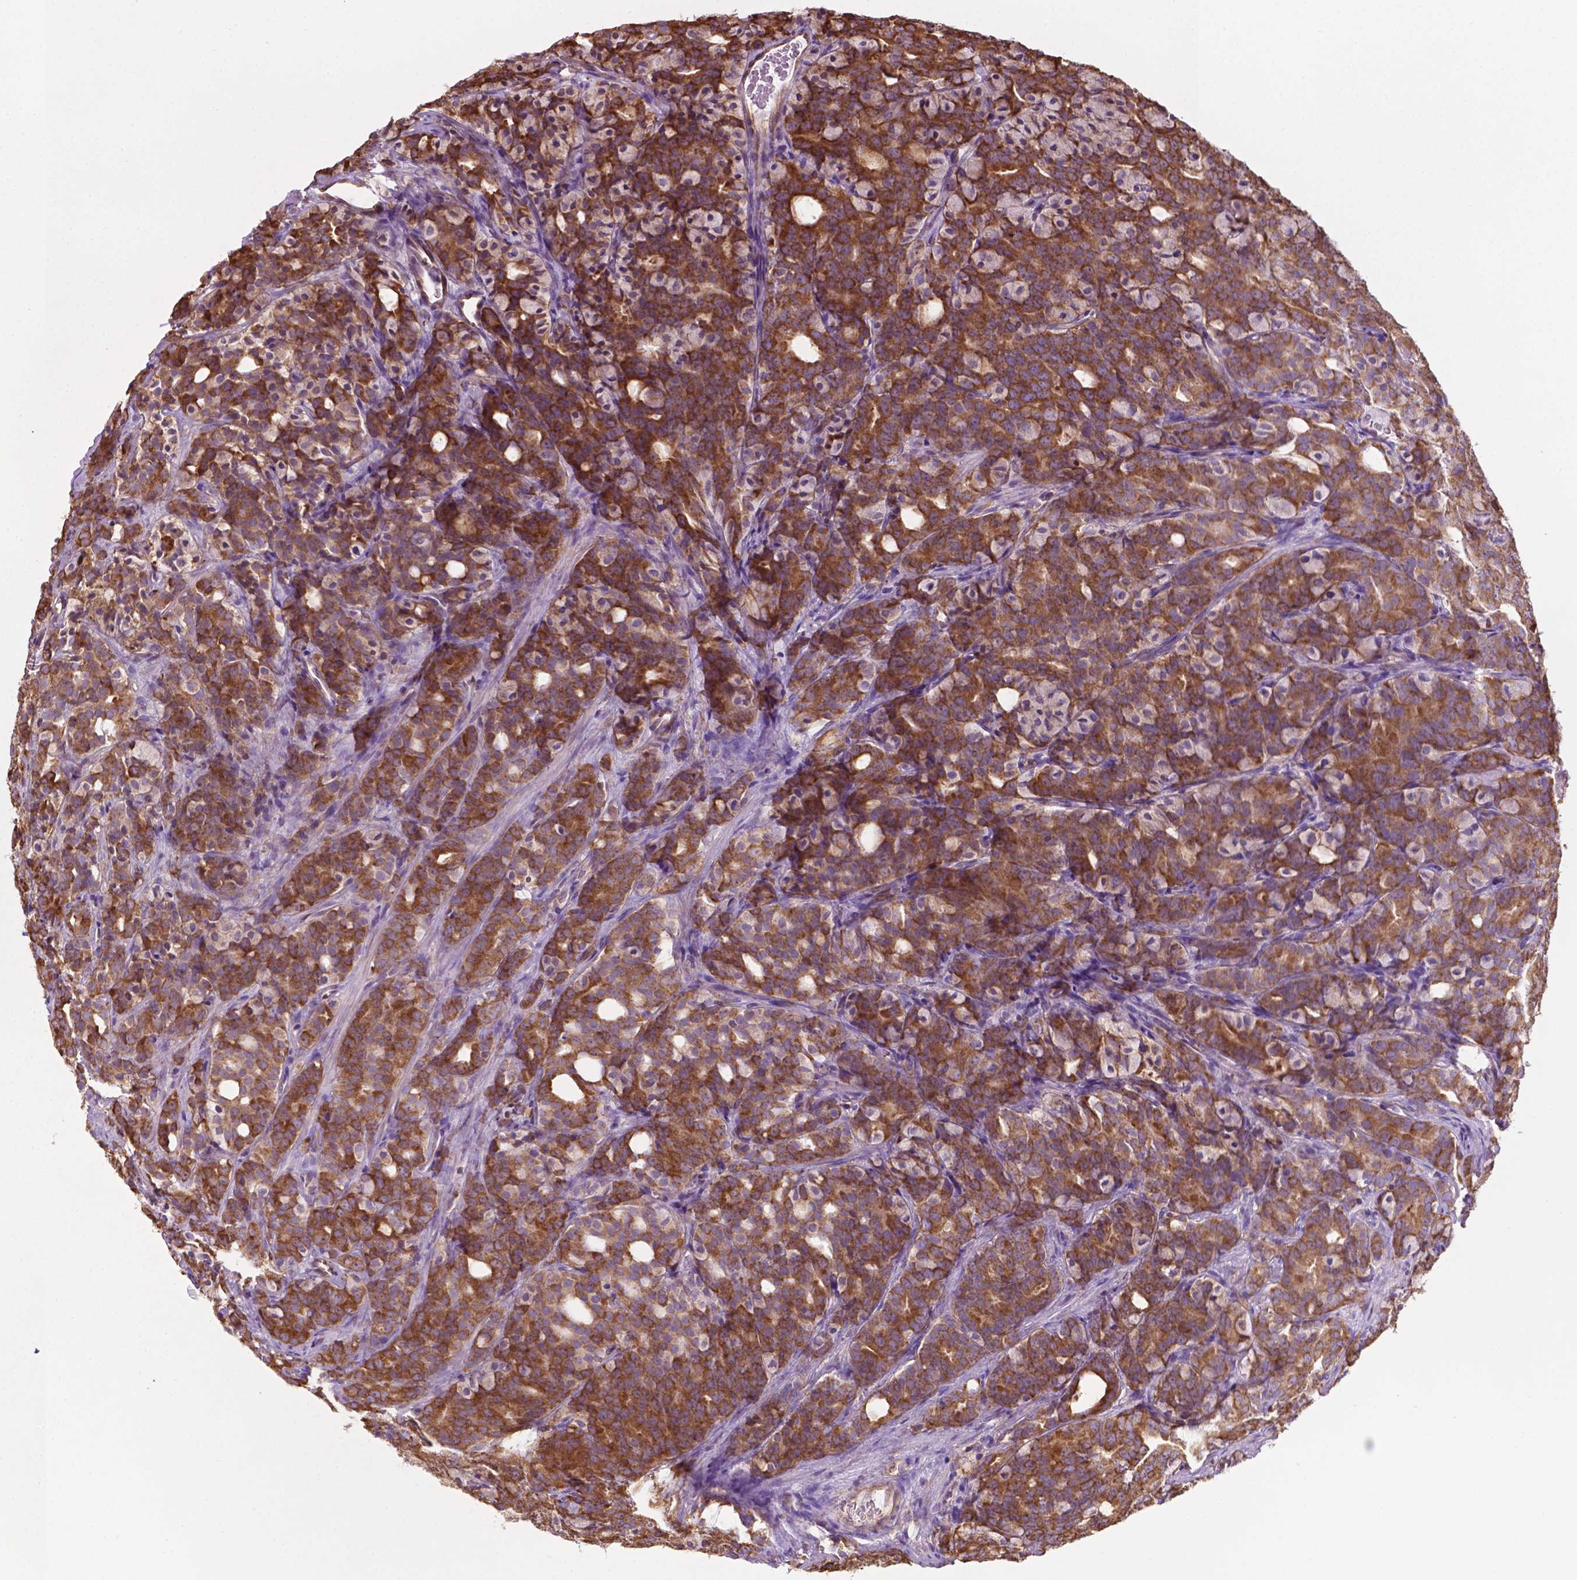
{"staining": {"intensity": "strong", "quantity": ">75%", "location": "cytoplasmic/membranous,nuclear"}, "tissue": "prostate cancer", "cell_type": "Tumor cells", "image_type": "cancer", "snomed": [{"axis": "morphology", "description": "Adenocarcinoma, High grade"}, {"axis": "topography", "description": "Prostate"}], "caption": "Prostate cancer (adenocarcinoma (high-grade)) stained for a protein (brown) reveals strong cytoplasmic/membranous and nuclear positive expression in about >75% of tumor cells.", "gene": "RPL29", "patient": {"sex": "male", "age": 84}}